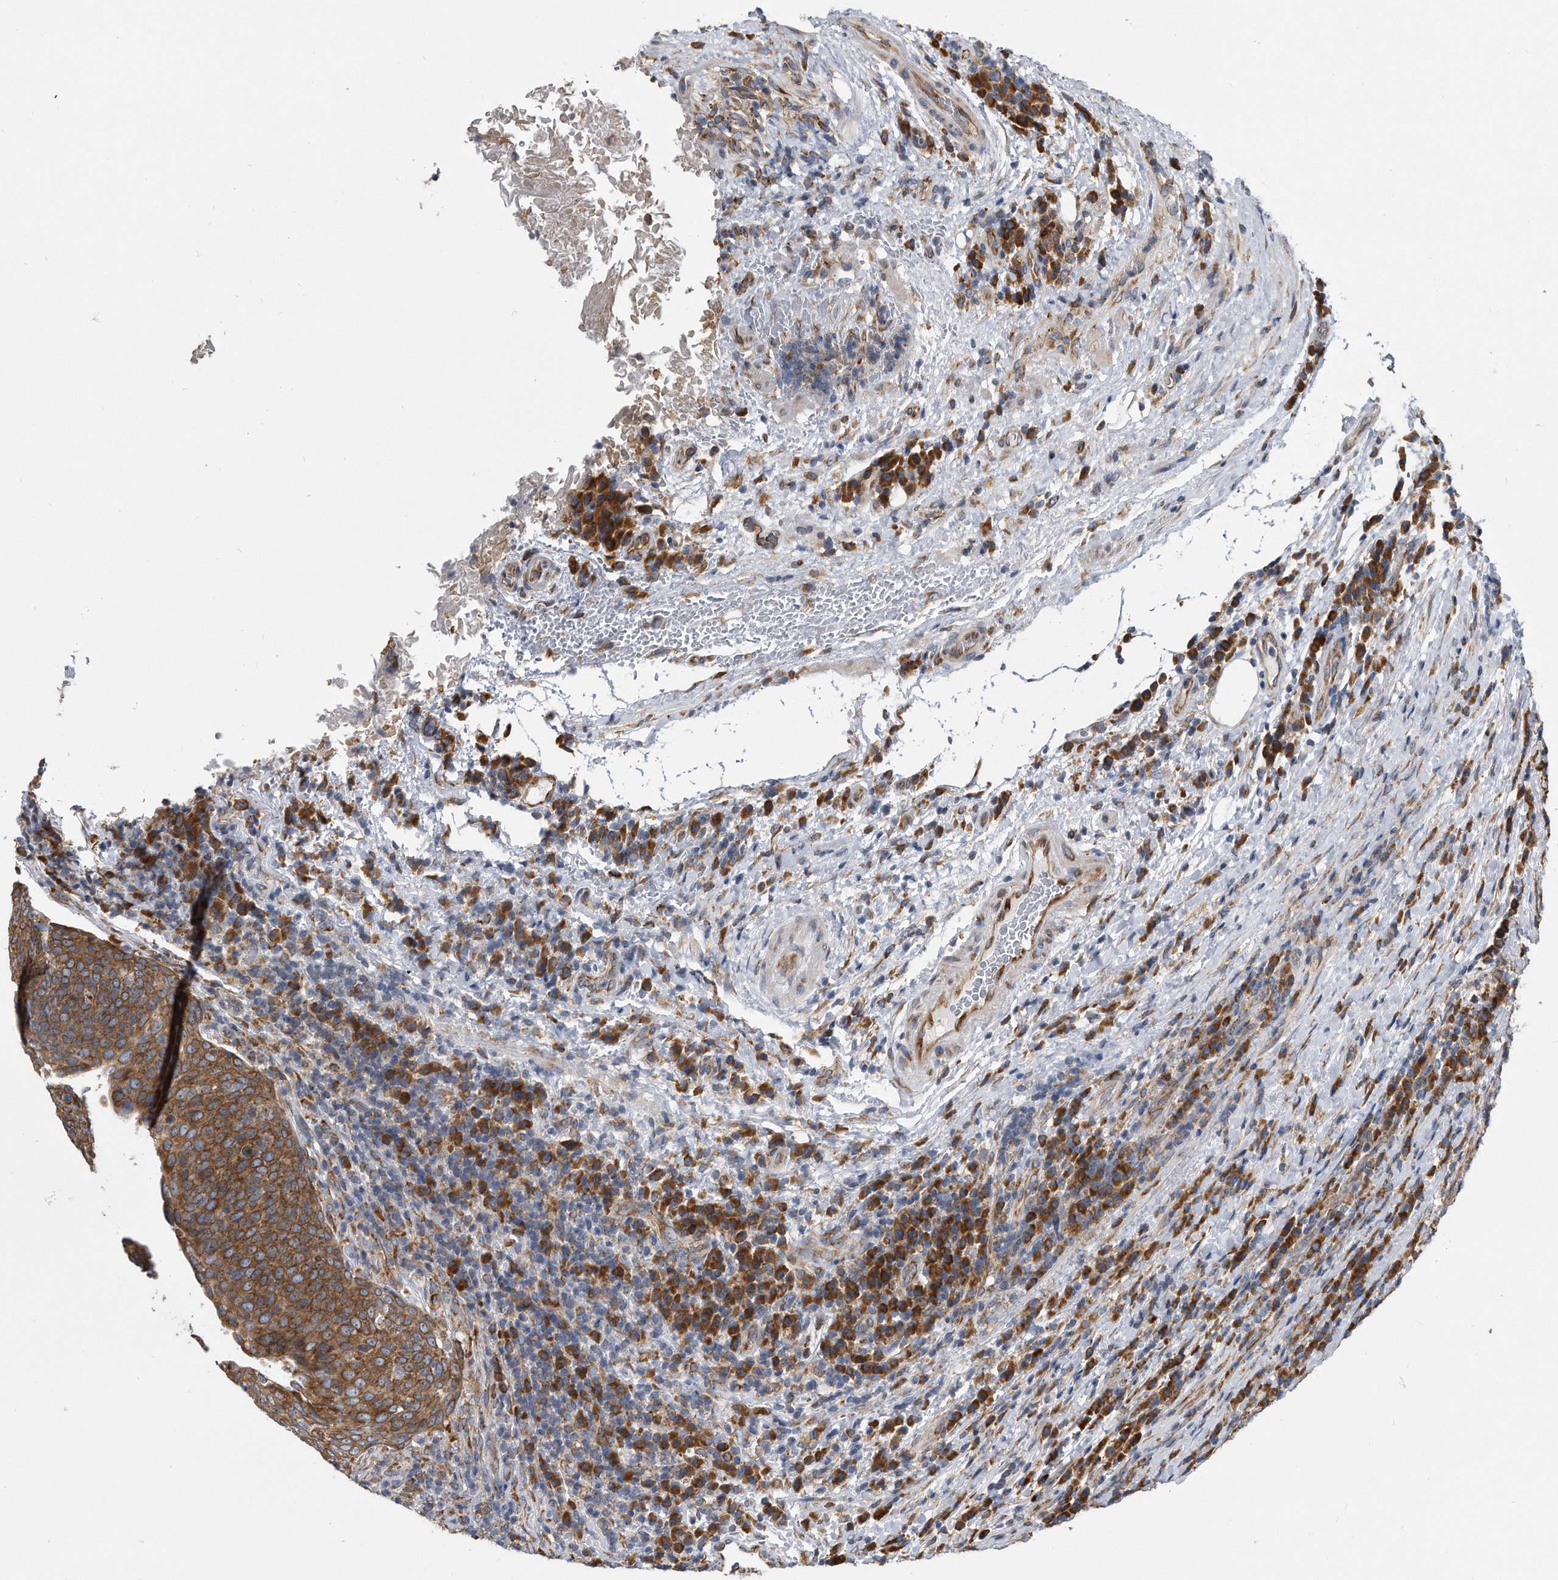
{"staining": {"intensity": "moderate", "quantity": ">75%", "location": "cytoplasmic/membranous"}, "tissue": "head and neck cancer", "cell_type": "Tumor cells", "image_type": "cancer", "snomed": [{"axis": "morphology", "description": "Squamous cell carcinoma, NOS"}, {"axis": "morphology", "description": "Squamous cell carcinoma, metastatic, NOS"}, {"axis": "topography", "description": "Lymph node"}, {"axis": "topography", "description": "Head-Neck"}], "caption": "Immunohistochemical staining of human head and neck cancer reveals medium levels of moderate cytoplasmic/membranous expression in about >75% of tumor cells. The staining is performed using DAB (3,3'-diaminobenzidine) brown chromogen to label protein expression. The nuclei are counter-stained blue using hematoxylin.", "gene": "CCDC47", "patient": {"sex": "male", "age": 62}}